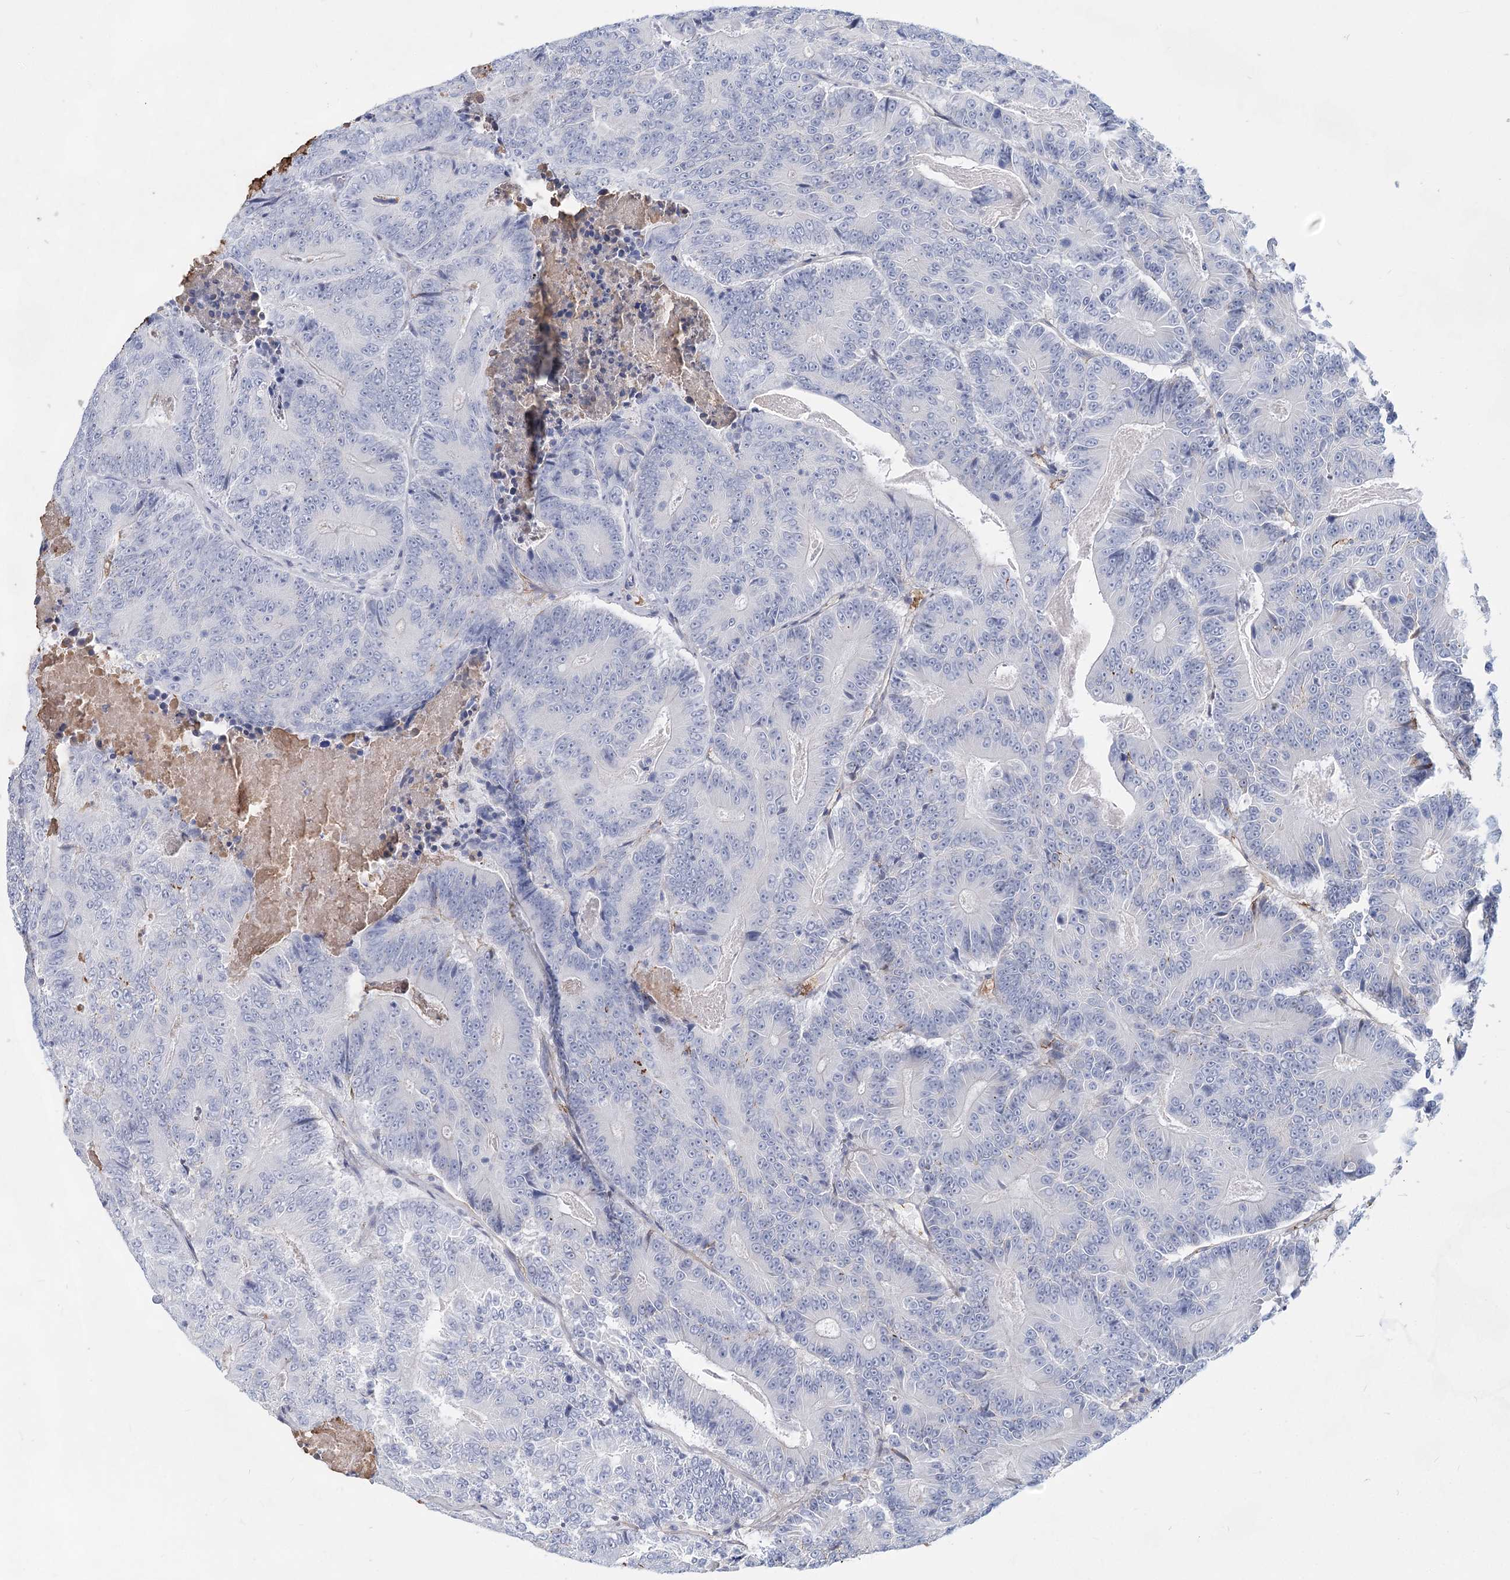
{"staining": {"intensity": "negative", "quantity": "none", "location": "none"}, "tissue": "colorectal cancer", "cell_type": "Tumor cells", "image_type": "cancer", "snomed": [{"axis": "morphology", "description": "Adenocarcinoma, NOS"}, {"axis": "topography", "description": "Colon"}], "caption": "Immunohistochemistry photomicrograph of human adenocarcinoma (colorectal) stained for a protein (brown), which demonstrates no positivity in tumor cells.", "gene": "TASOR2", "patient": {"sex": "male", "age": 83}}